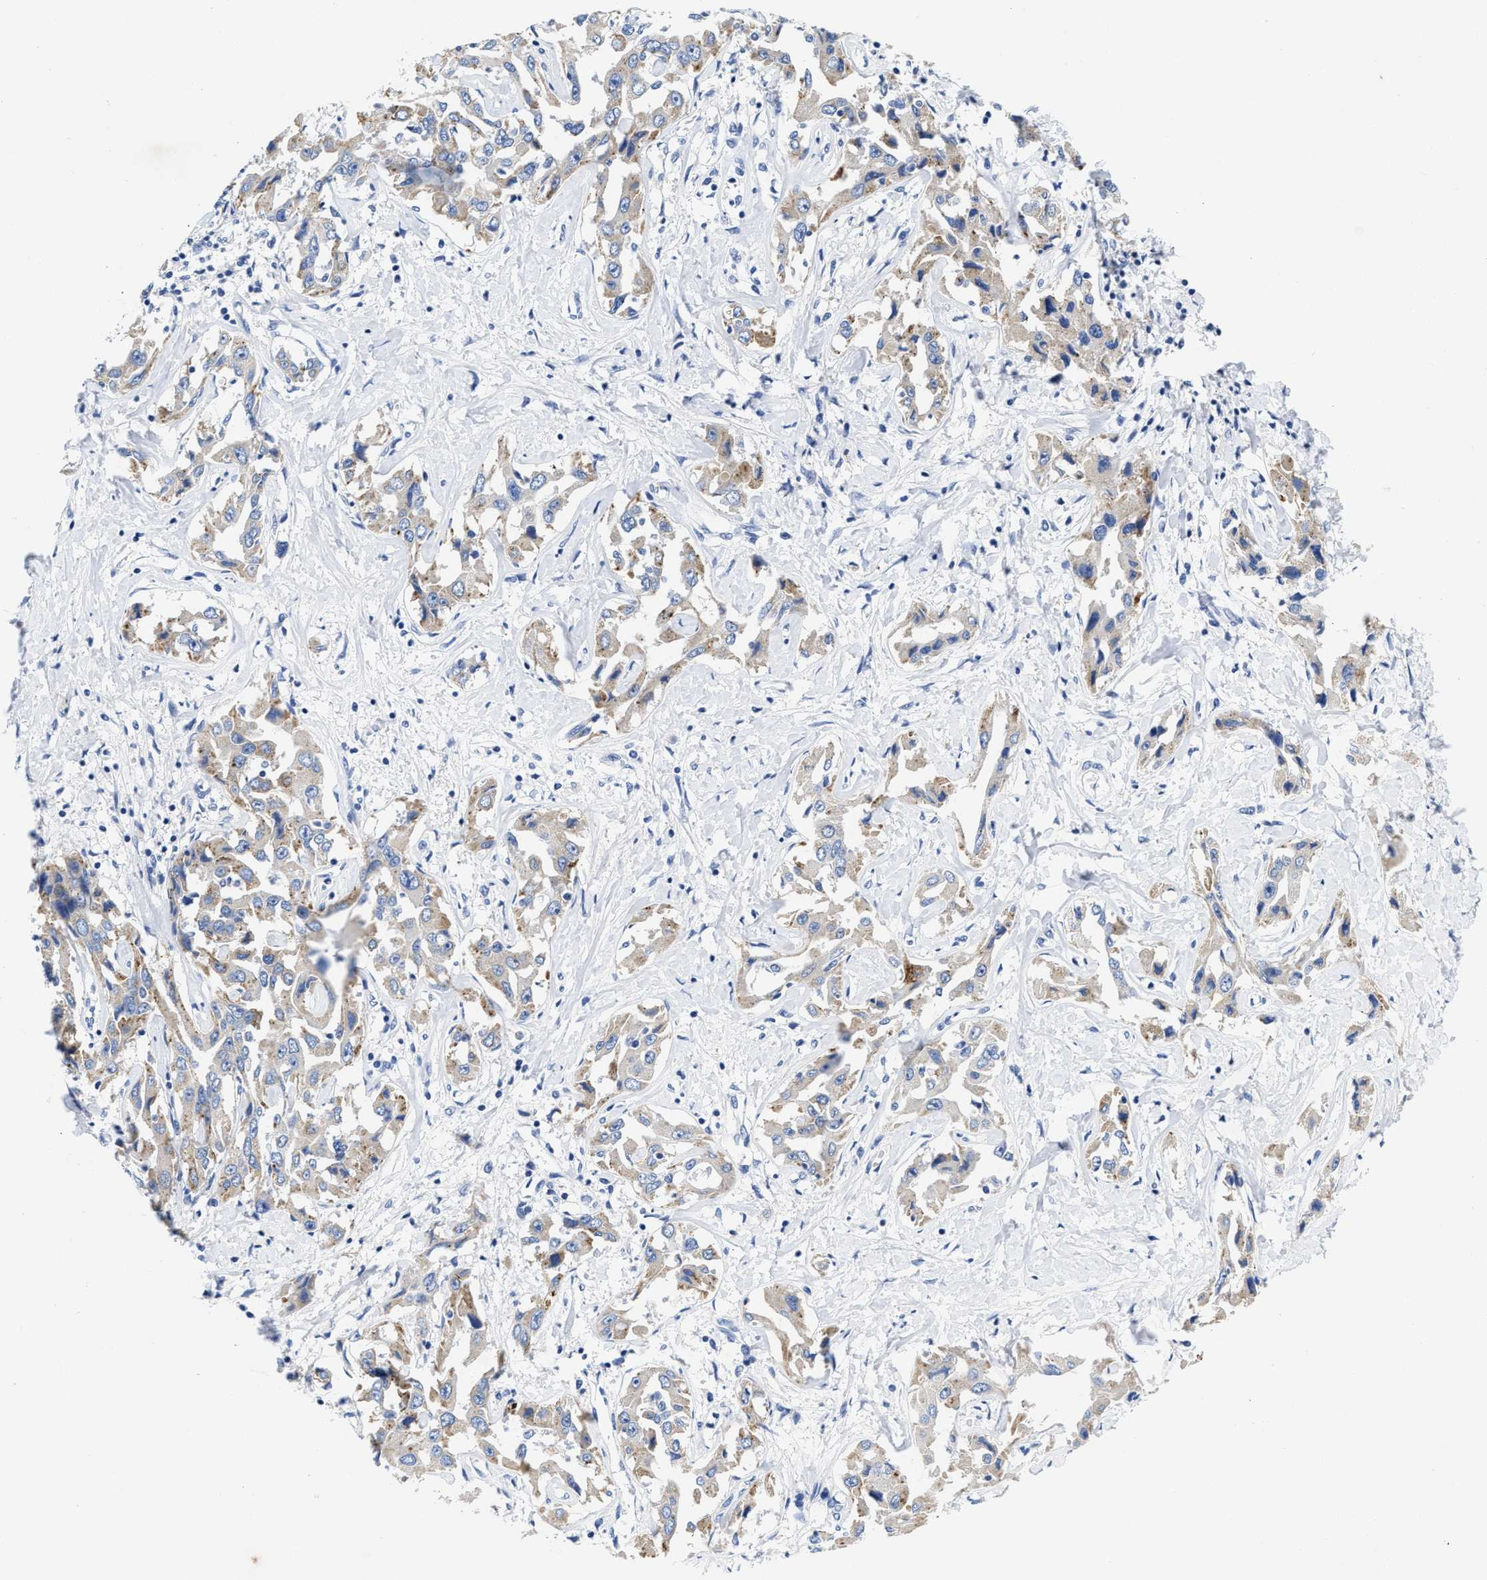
{"staining": {"intensity": "weak", "quantity": "25%-75%", "location": "cytoplasmic/membranous"}, "tissue": "liver cancer", "cell_type": "Tumor cells", "image_type": "cancer", "snomed": [{"axis": "morphology", "description": "Cholangiocarcinoma"}, {"axis": "topography", "description": "Liver"}], "caption": "This is an image of IHC staining of liver cancer, which shows weak expression in the cytoplasmic/membranous of tumor cells.", "gene": "TBRG4", "patient": {"sex": "male", "age": 59}}